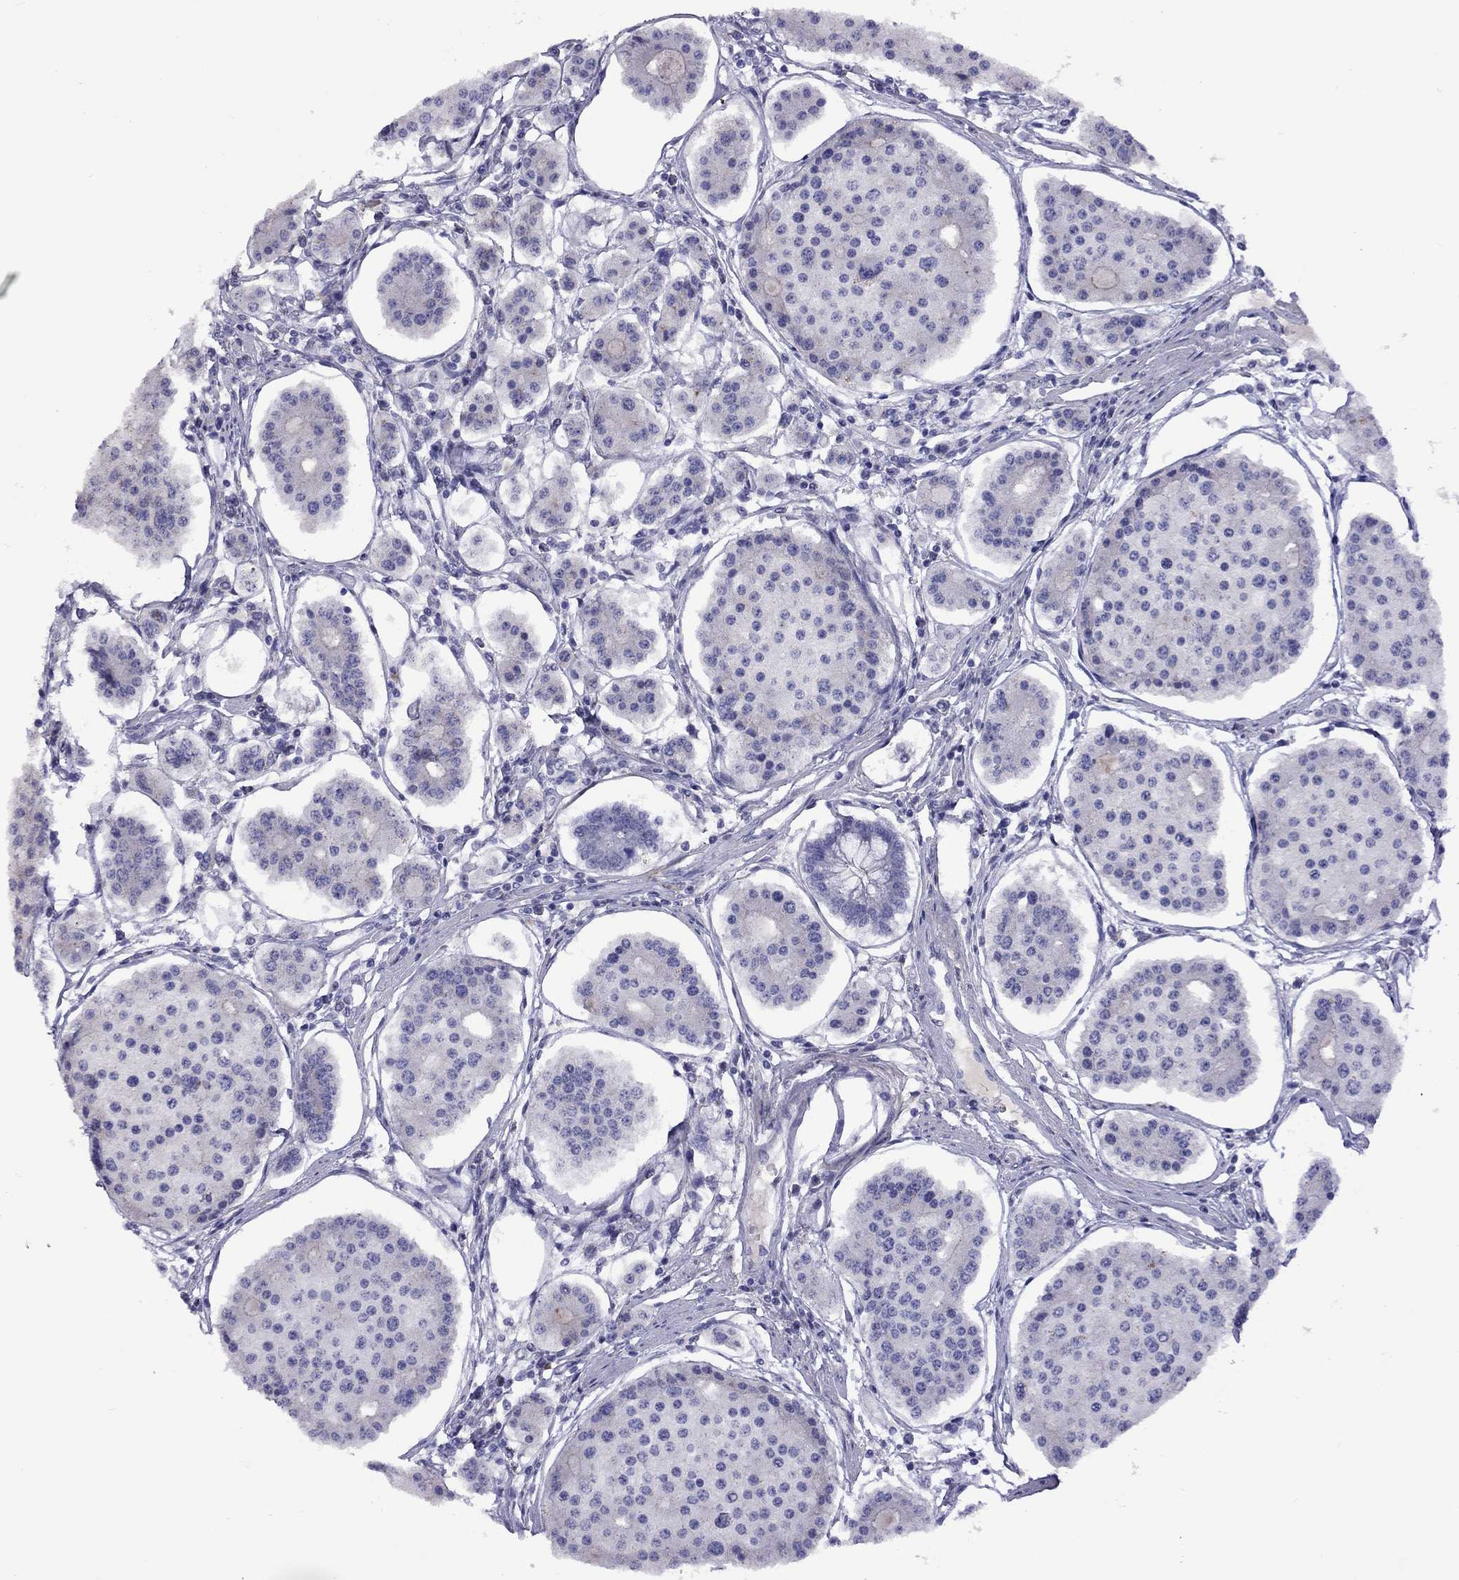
{"staining": {"intensity": "negative", "quantity": "none", "location": "none"}, "tissue": "carcinoid", "cell_type": "Tumor cells", "image_type": "cancer", "snomed": [{"axis": "morphology", "description": "Carcinoid, malignant, NOS"}, {"axis": "topography", "description": "Small intestine"}], "caption": "A photomicrograph of human malignant carcinoid is negative for staining in tumor cells.", "gene": "CPNE4", "patient": {"sex": "female", "age": 65}}